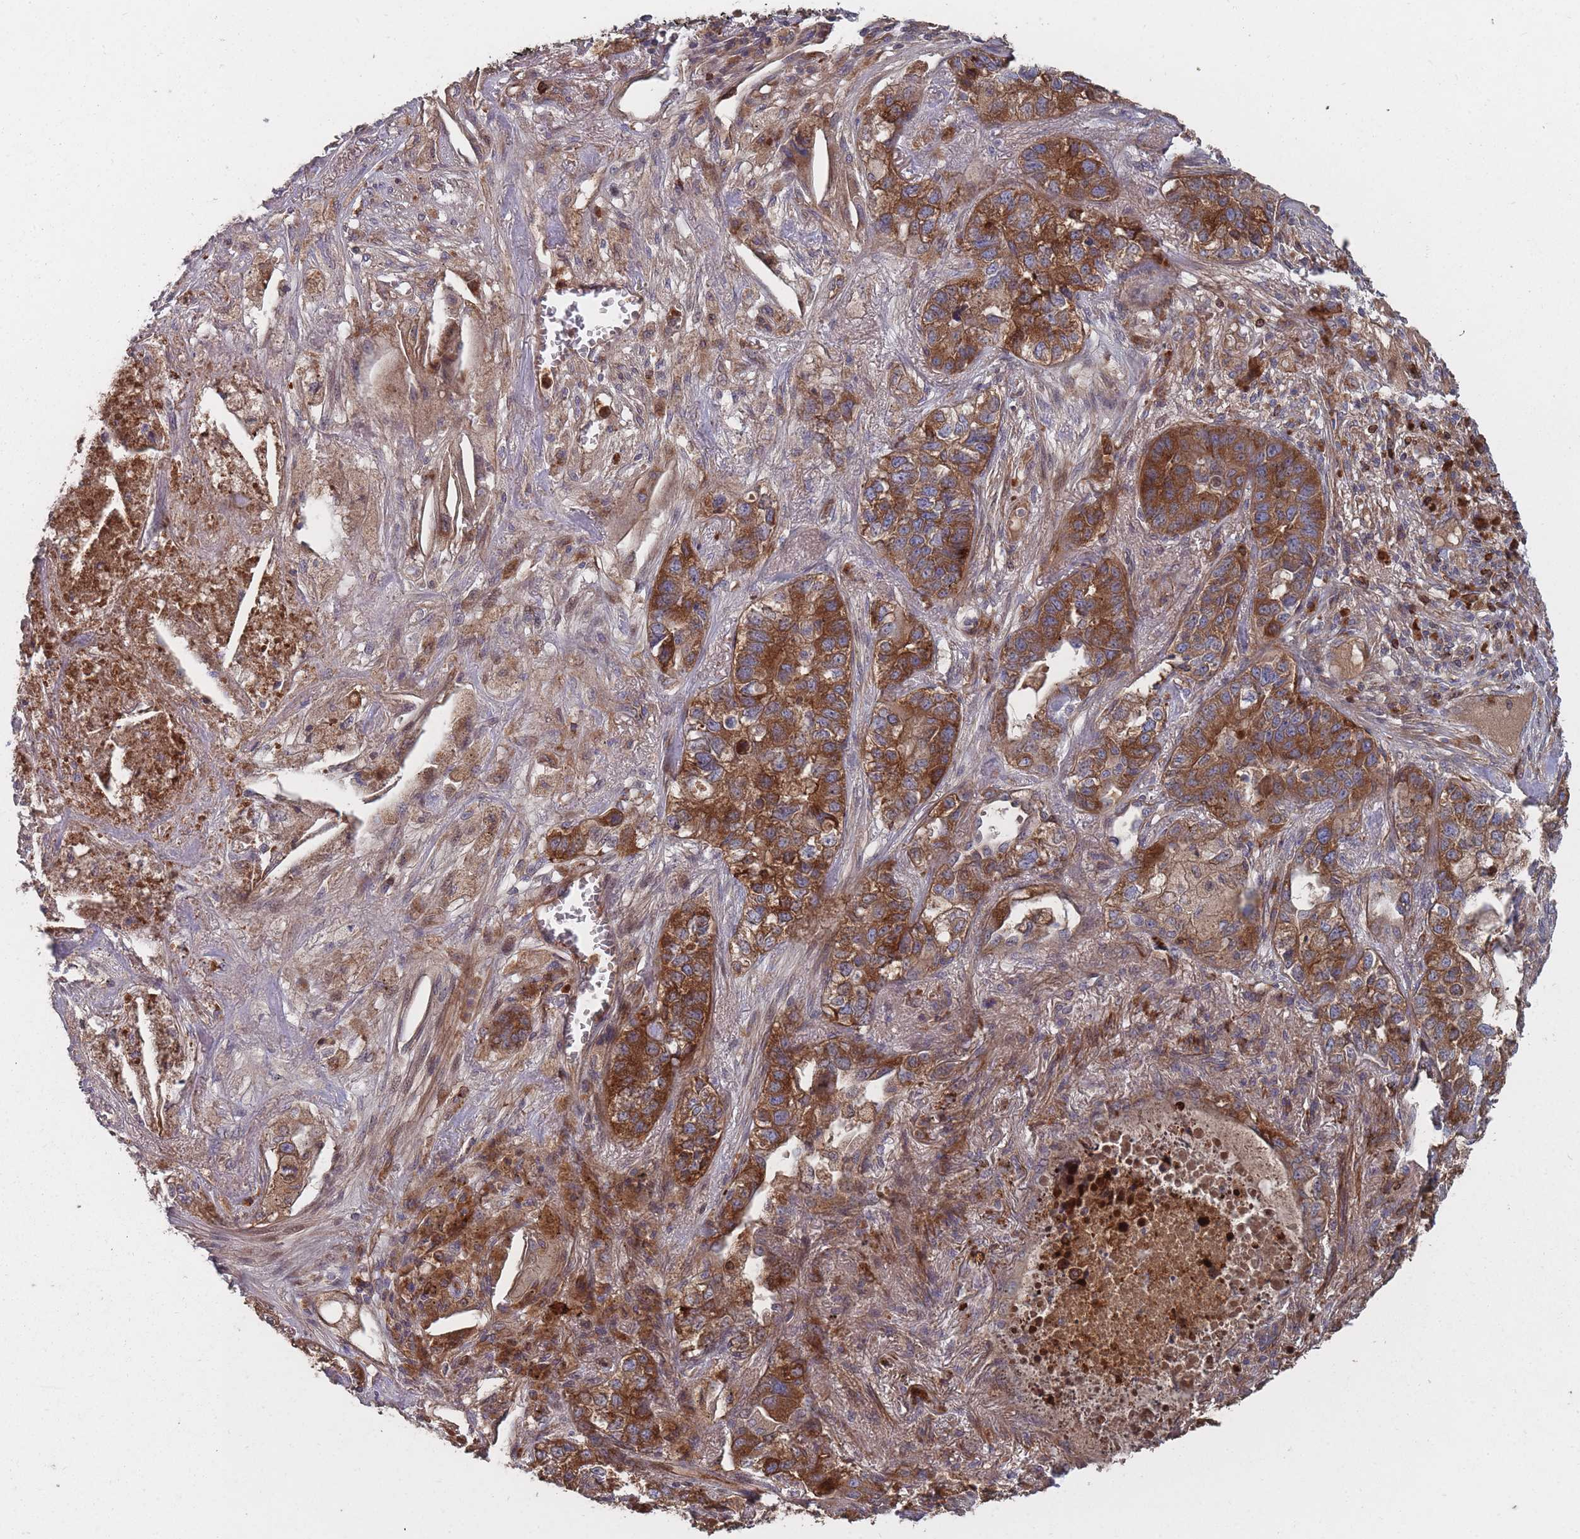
{"staining": {"intensity": "strong", "quantity": ">75%", "location": "cytoplasmic/membranous"}, "tissue": "lung cancer", "cell_type": "Tumor cells", "image_type": "cancer", "snomed": [{"axis": "morphology", "description": "Adenocarcinoma, NOS"}, {"axis": "topography", "description": "Lung"}], "caption": "Lung cancer (adenocarcinoma) stained for a protein (brown) reveals strong cytoplasmic/membranous positive positivity in approximately >75% of tumor cells.", "gene": "THSD7B", "patient": {"sex": "male", "age": 49}}